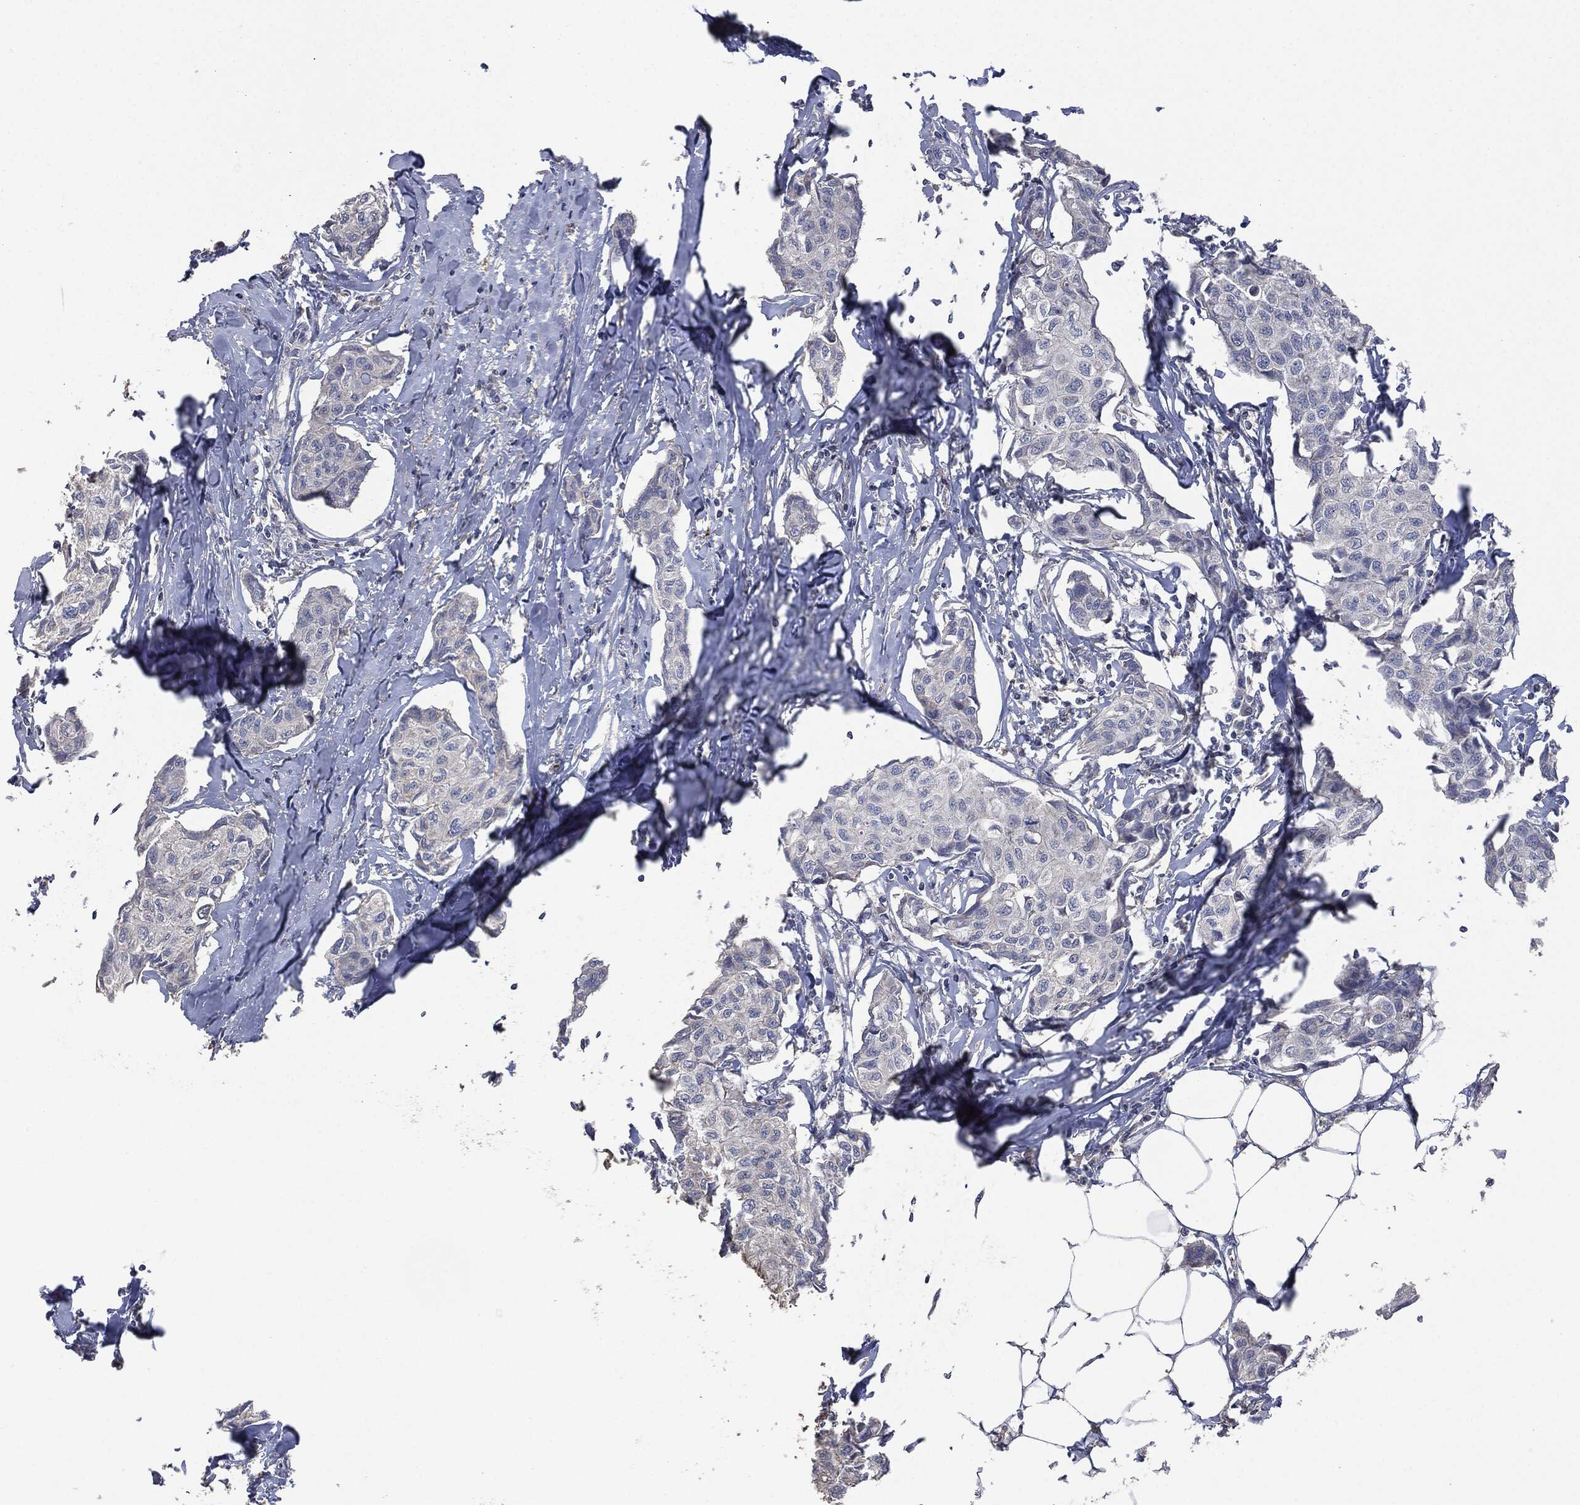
{"staining": {"intensity": "negative", "quantity": "none", "location": "none"}, "tissue": "breast cancer", "cell_type": "Tumor cells", "image_type": "cancer", "snomed": [{"axis": "morphology", "description": "Duct carcinoma"}, {"axis": "topography", "description": "Breast"}], "caption": "High magnification brightfield microscopy of breast cancer stained with DAB (3,3'-diaminobenzidine) (brown) and counterstained with hematoxylin (blue): tumor cells show no significant expression.", "gene": "CD33", "patient": {"sex": "female", "age": 80}}